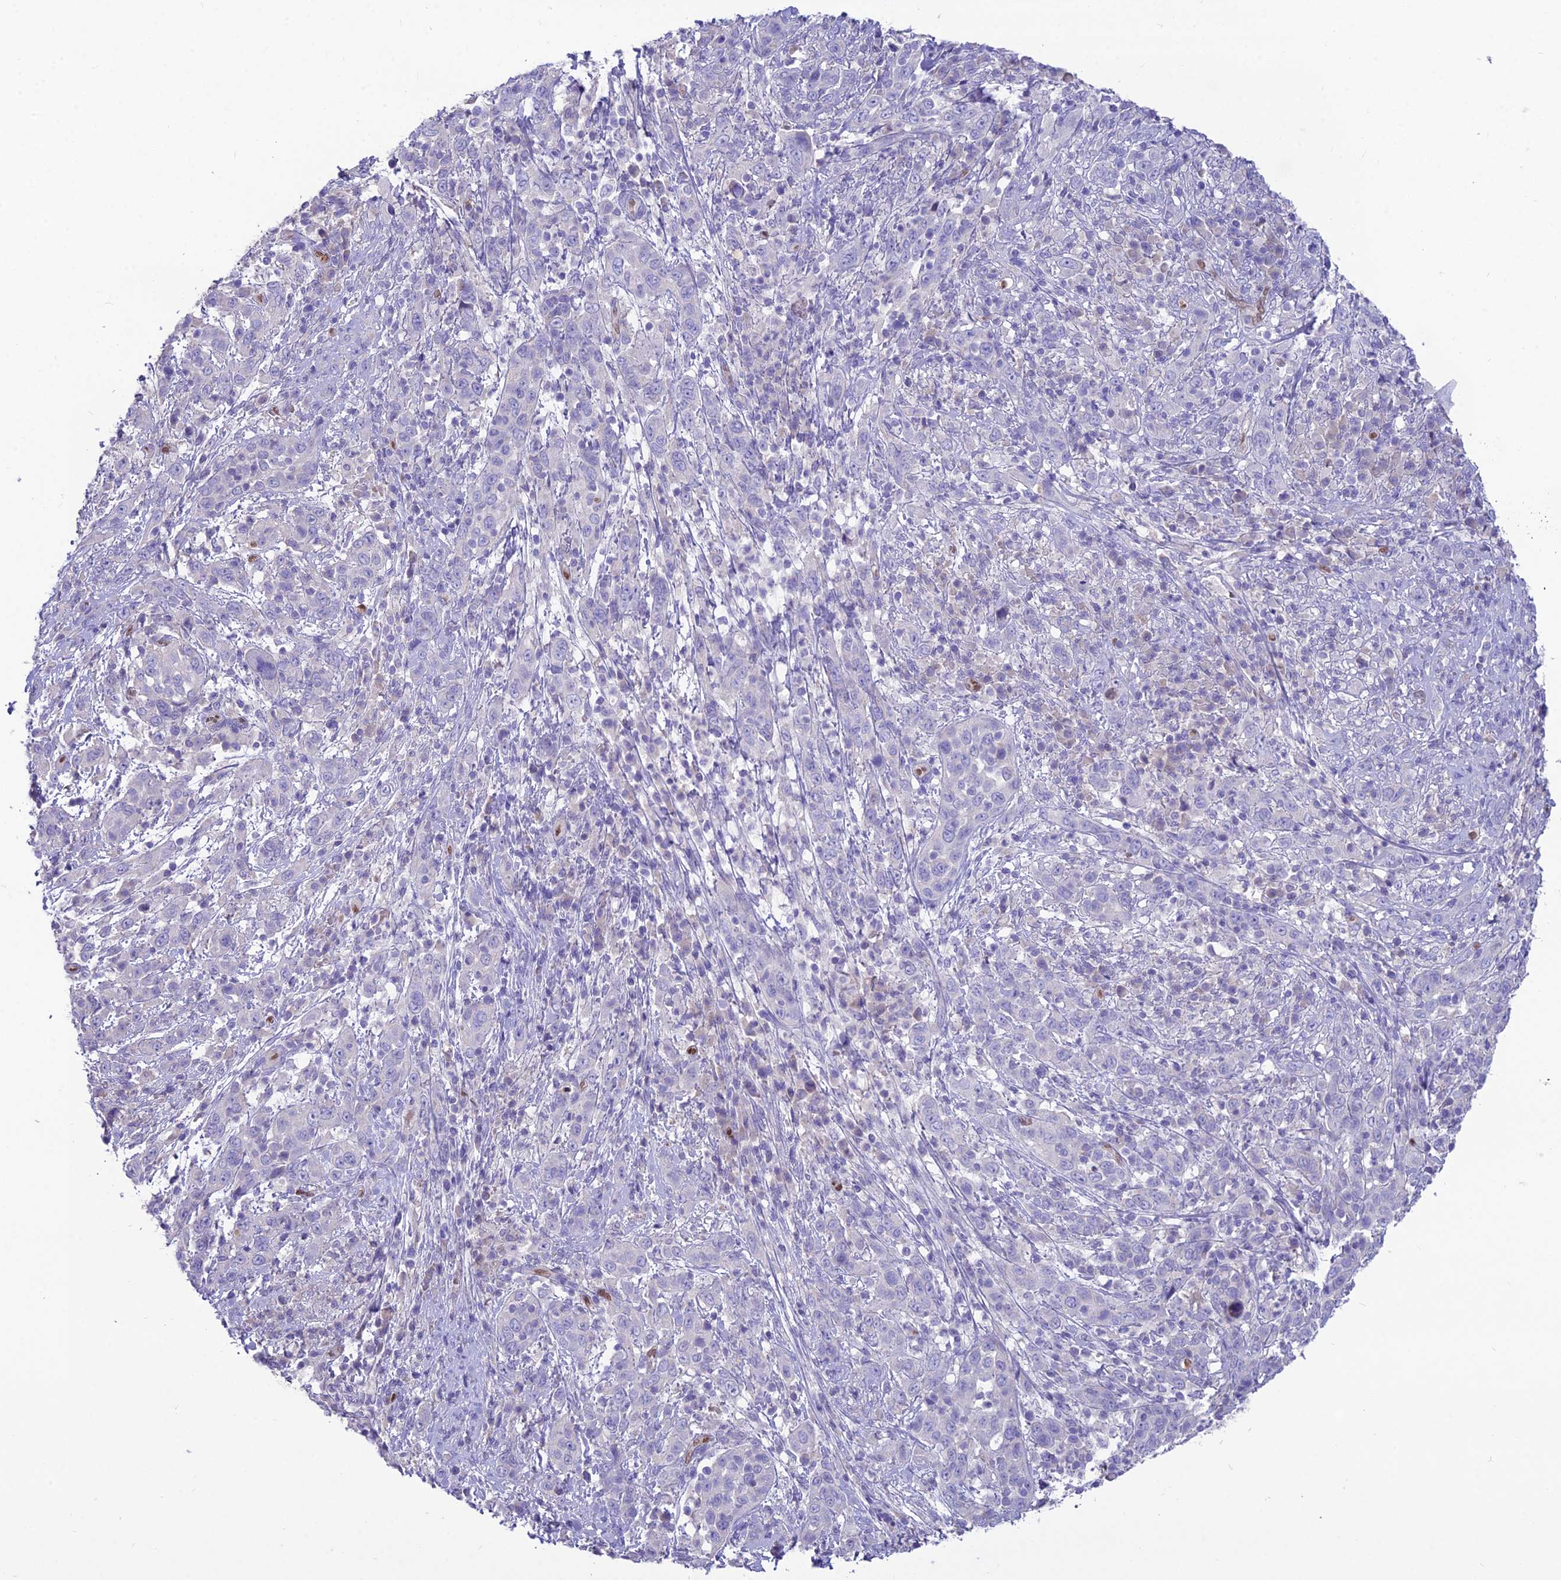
{"staining": {"intensity": "negative", "quantity": "none", "location": "none"}, "tissue": "cervical cancer", "cell_type": "Tumor cells", "image_type": "cancer", "snomed": [{"axis": "morphology", "description": "Squamous cell carcinoma, NOS"}, {"axis": "topography", "description": "Cervix"}], "caption": "A micrograph of human cervical cancer (squamous cell carcinoma) is negative for staining in tumor cells. (Immunohistochemistry, brightfield microscopy, high magnification).", "gene": "NOVA2", "patient": {"sex": "female", "age": 46}}